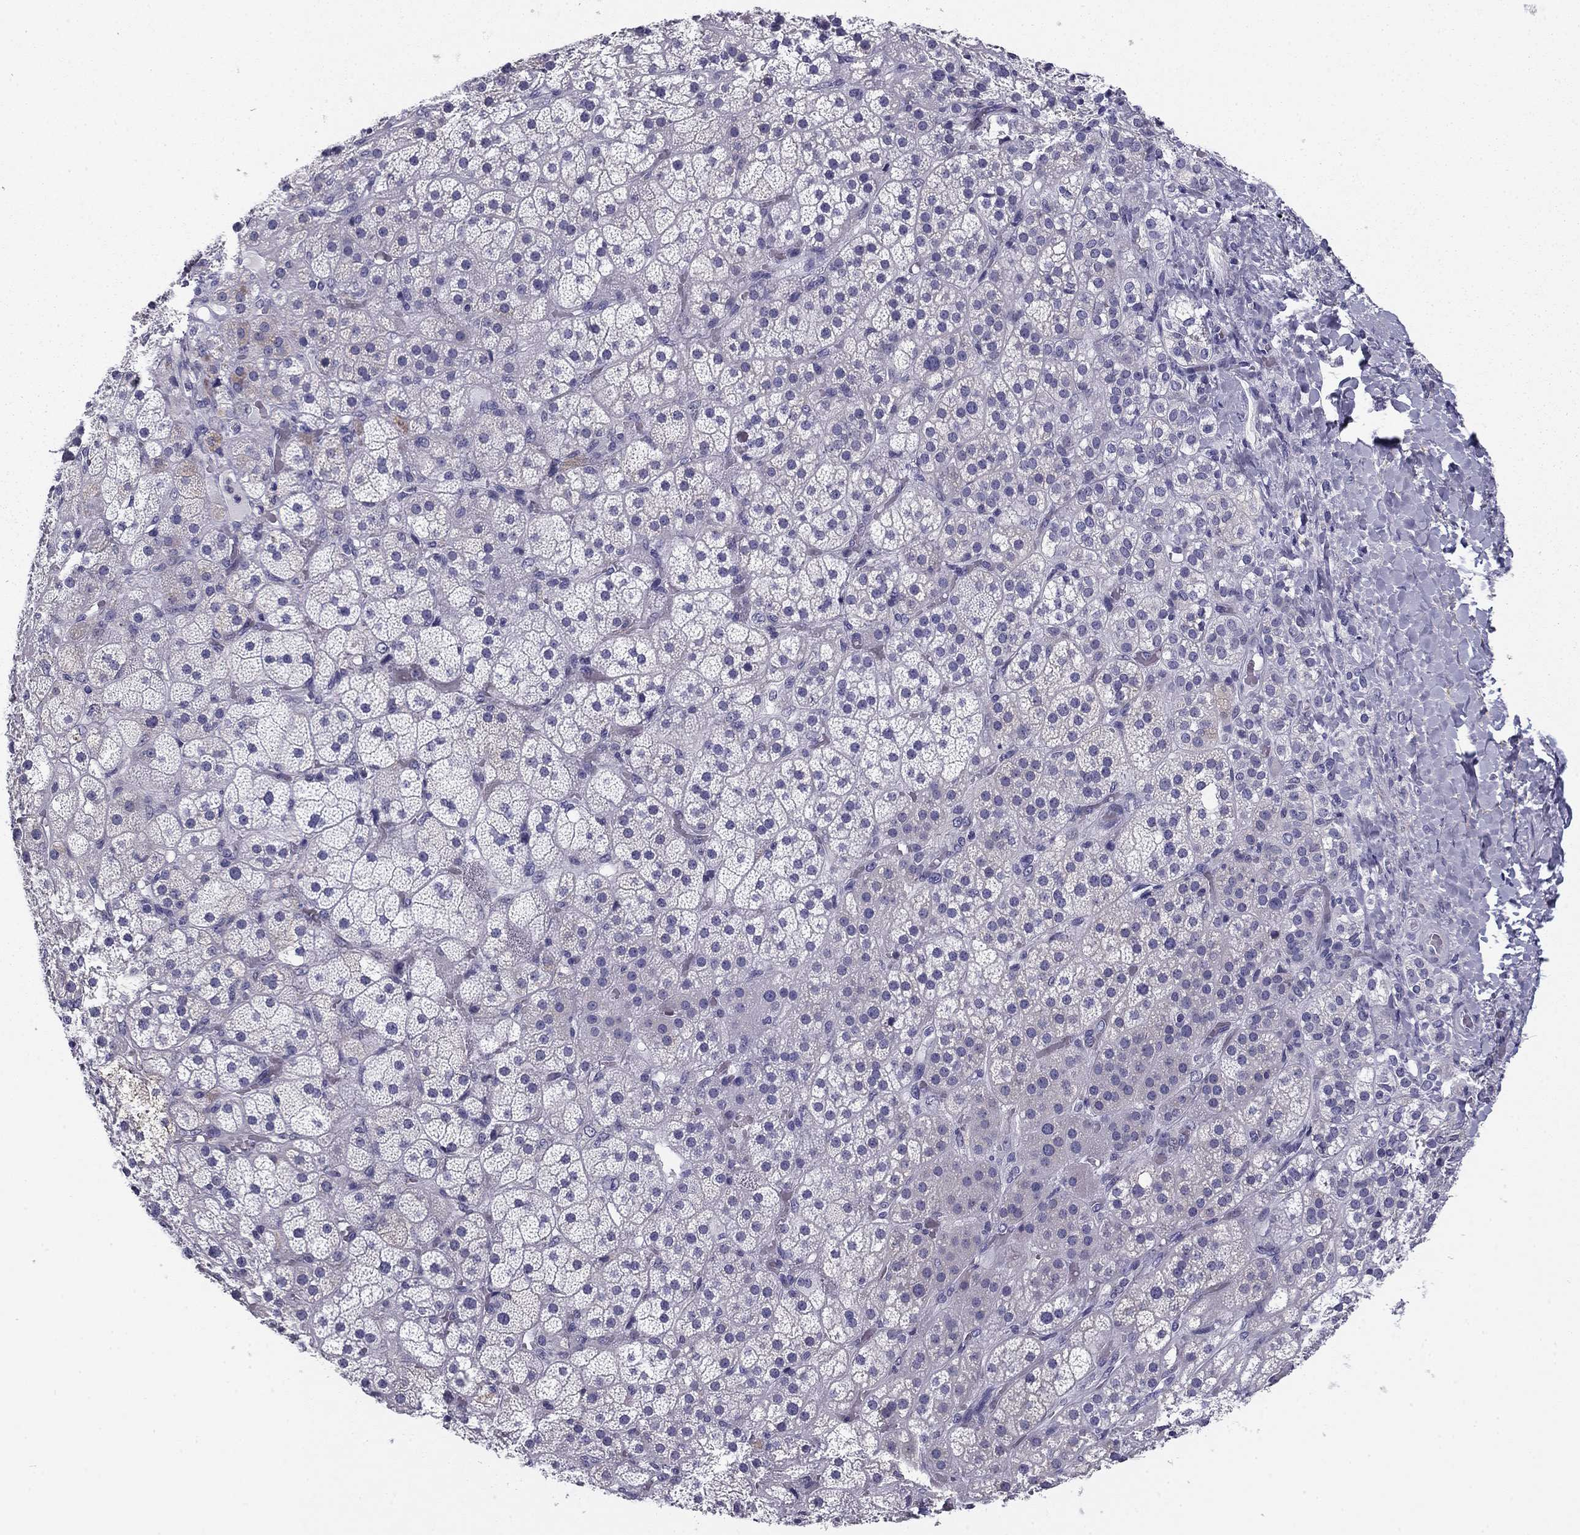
{"staining": {"intensity": "negative", "quantity": "none", "location": "none"}, "tissue": "adrenal gland", "cell_type": "Glandular cells", "image_type": "normal", "snomed": [{"axis": "morphology", "description": "Normal tissue, NOS"}, {"axis": "topography", "description": "Adrenal gland"}], "caption": "Immunohistochemistry histopathology image of benign adrenal gland stained for a protein (brown), which displays no staining in glandular cells. Nuclei are stained in blue.", "gene": "TMED3", "patient": {"sex": "male", "age": 57}}